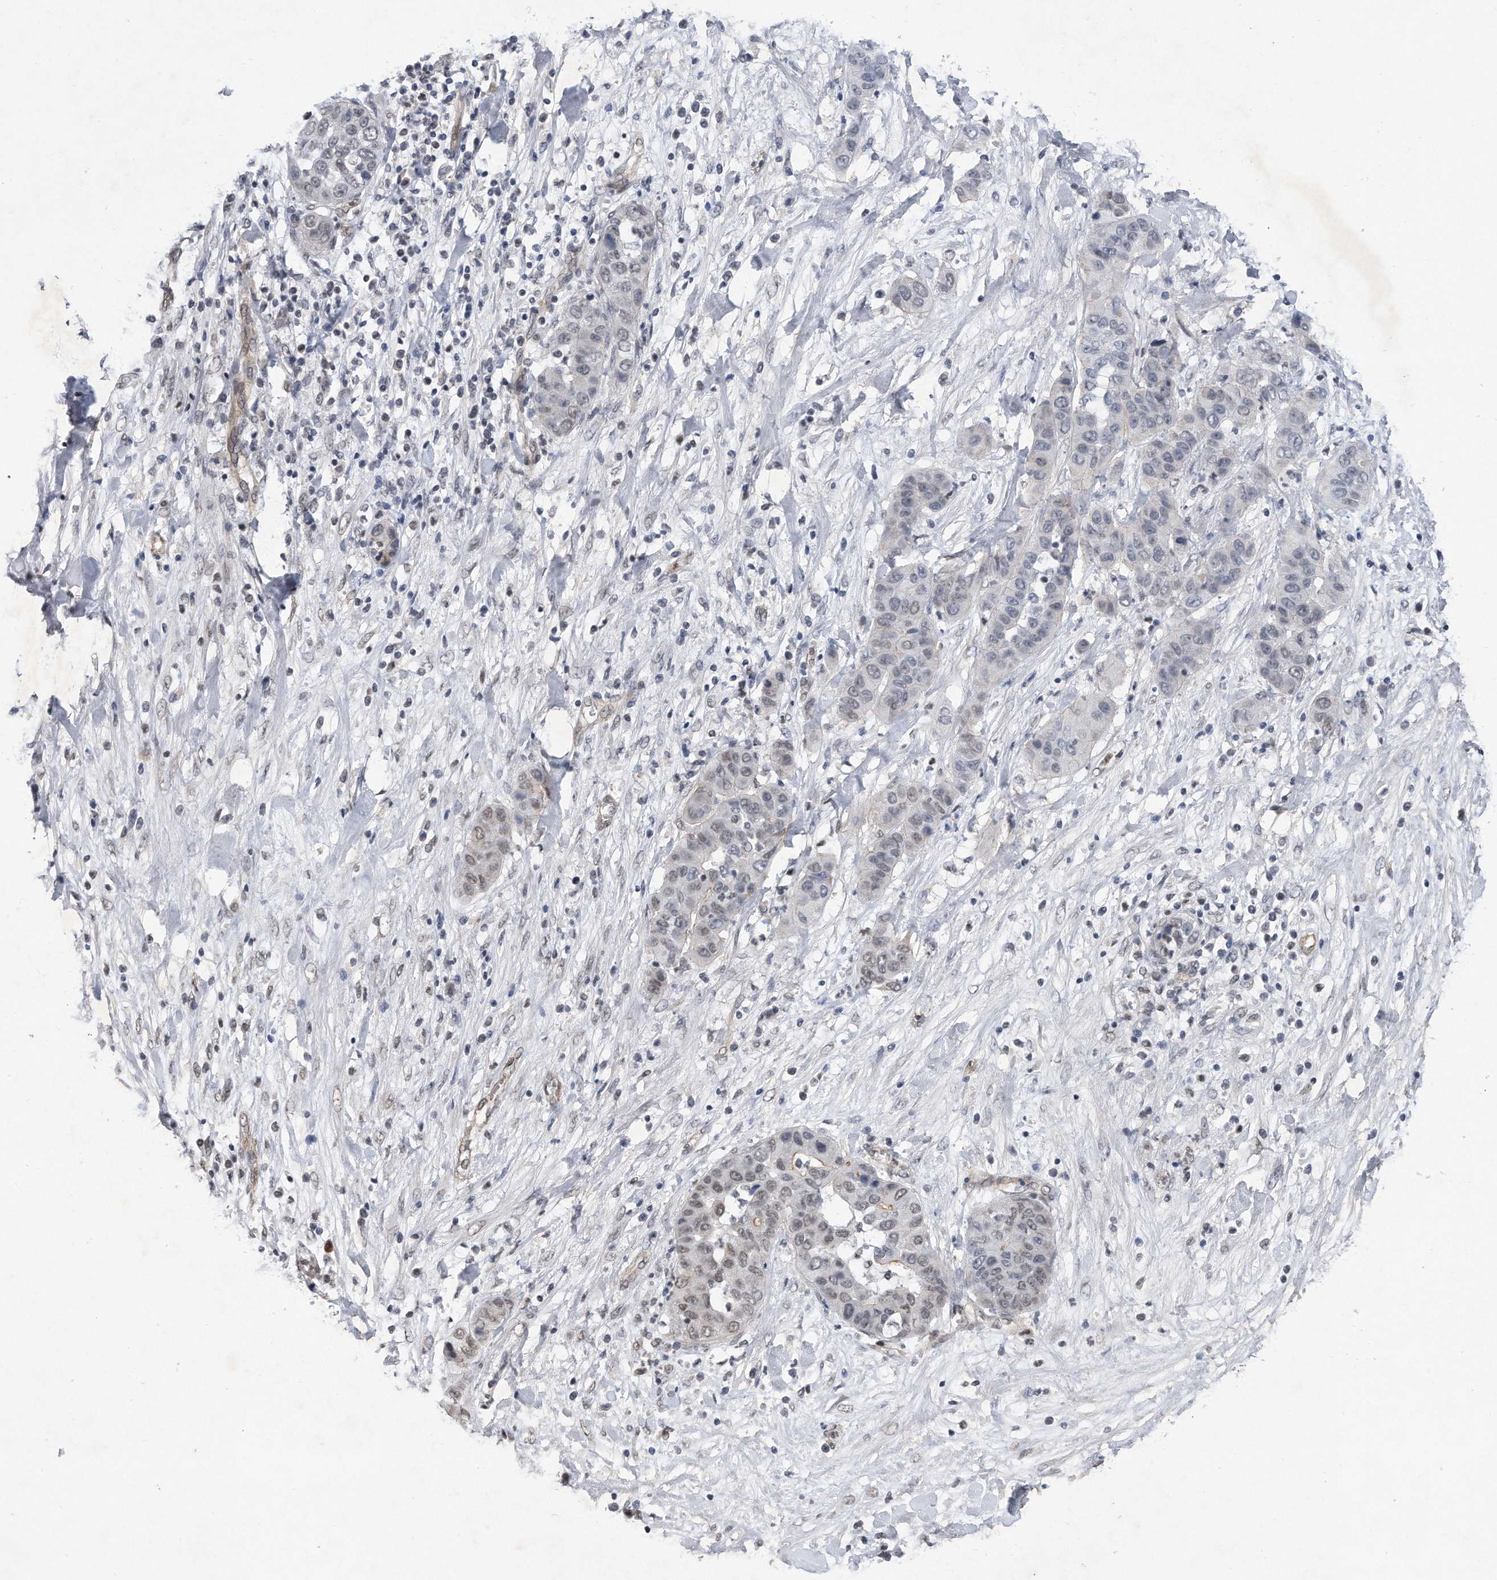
{"staining": {"intensity": "weak", "quantity": "25%-75%", "location": "nuclear"}, "tissue": "liver cancer", "cell_type": "Tumor cells", "image_type": "cancer", "snomed": [{"axis": "morphology", "description": "Cholangiocarcinoma"}, {"axis": "topography", "description": "Liver"}], "caption": "An image showing weak nuclear expression in about 25%-75% of tumor cells in liver cancer (cholangiocarcinoma), as visualized by brown immunohistochemical staining.", "gene": "TP53INP1", "patient": {"sex": "female", "age": 52}}